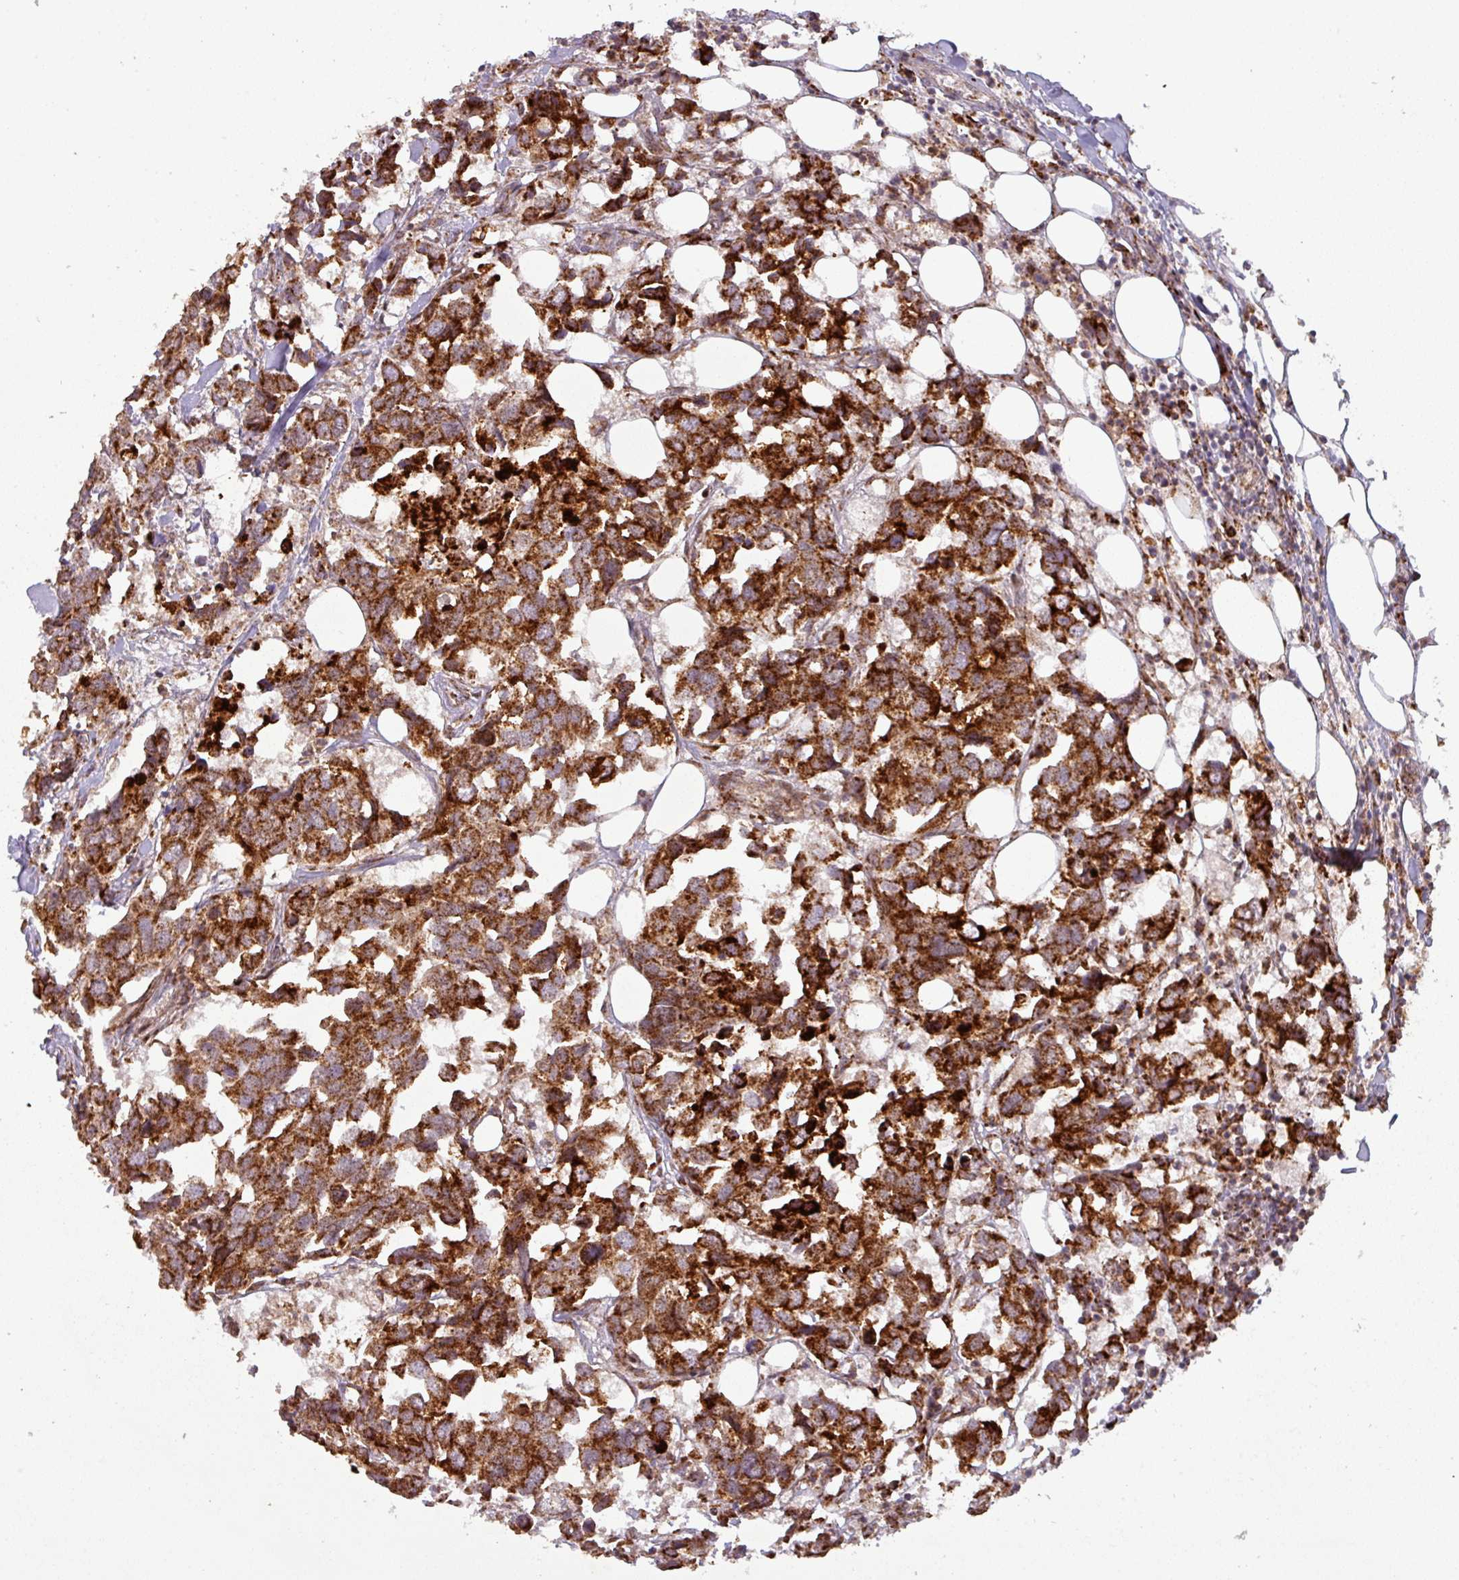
{"staining": {"intensity": "strong", "quantity": ">75%", "location": "cytoplasmic/membranous"}, "tissue": "breast cancer", "cell_type": "Tumor cells", "image_type": "cancer", "snomed": [{"axis": "morphology", "description": "Duct carcinoma"}, {"axis": "topography", "description": "Breast"}], "caption": "Protein expression analysis of breast cancer exhibits strong cytoplasmic/membranous positivity in approximately >75% of tumor cells. The staining is performed using DAB brown chromogen to label protein expression. The nuclei are counter-stained blue using hematoxylin.", "gene": "GPD2", "patient": {"sex": "female", "age": 83}}